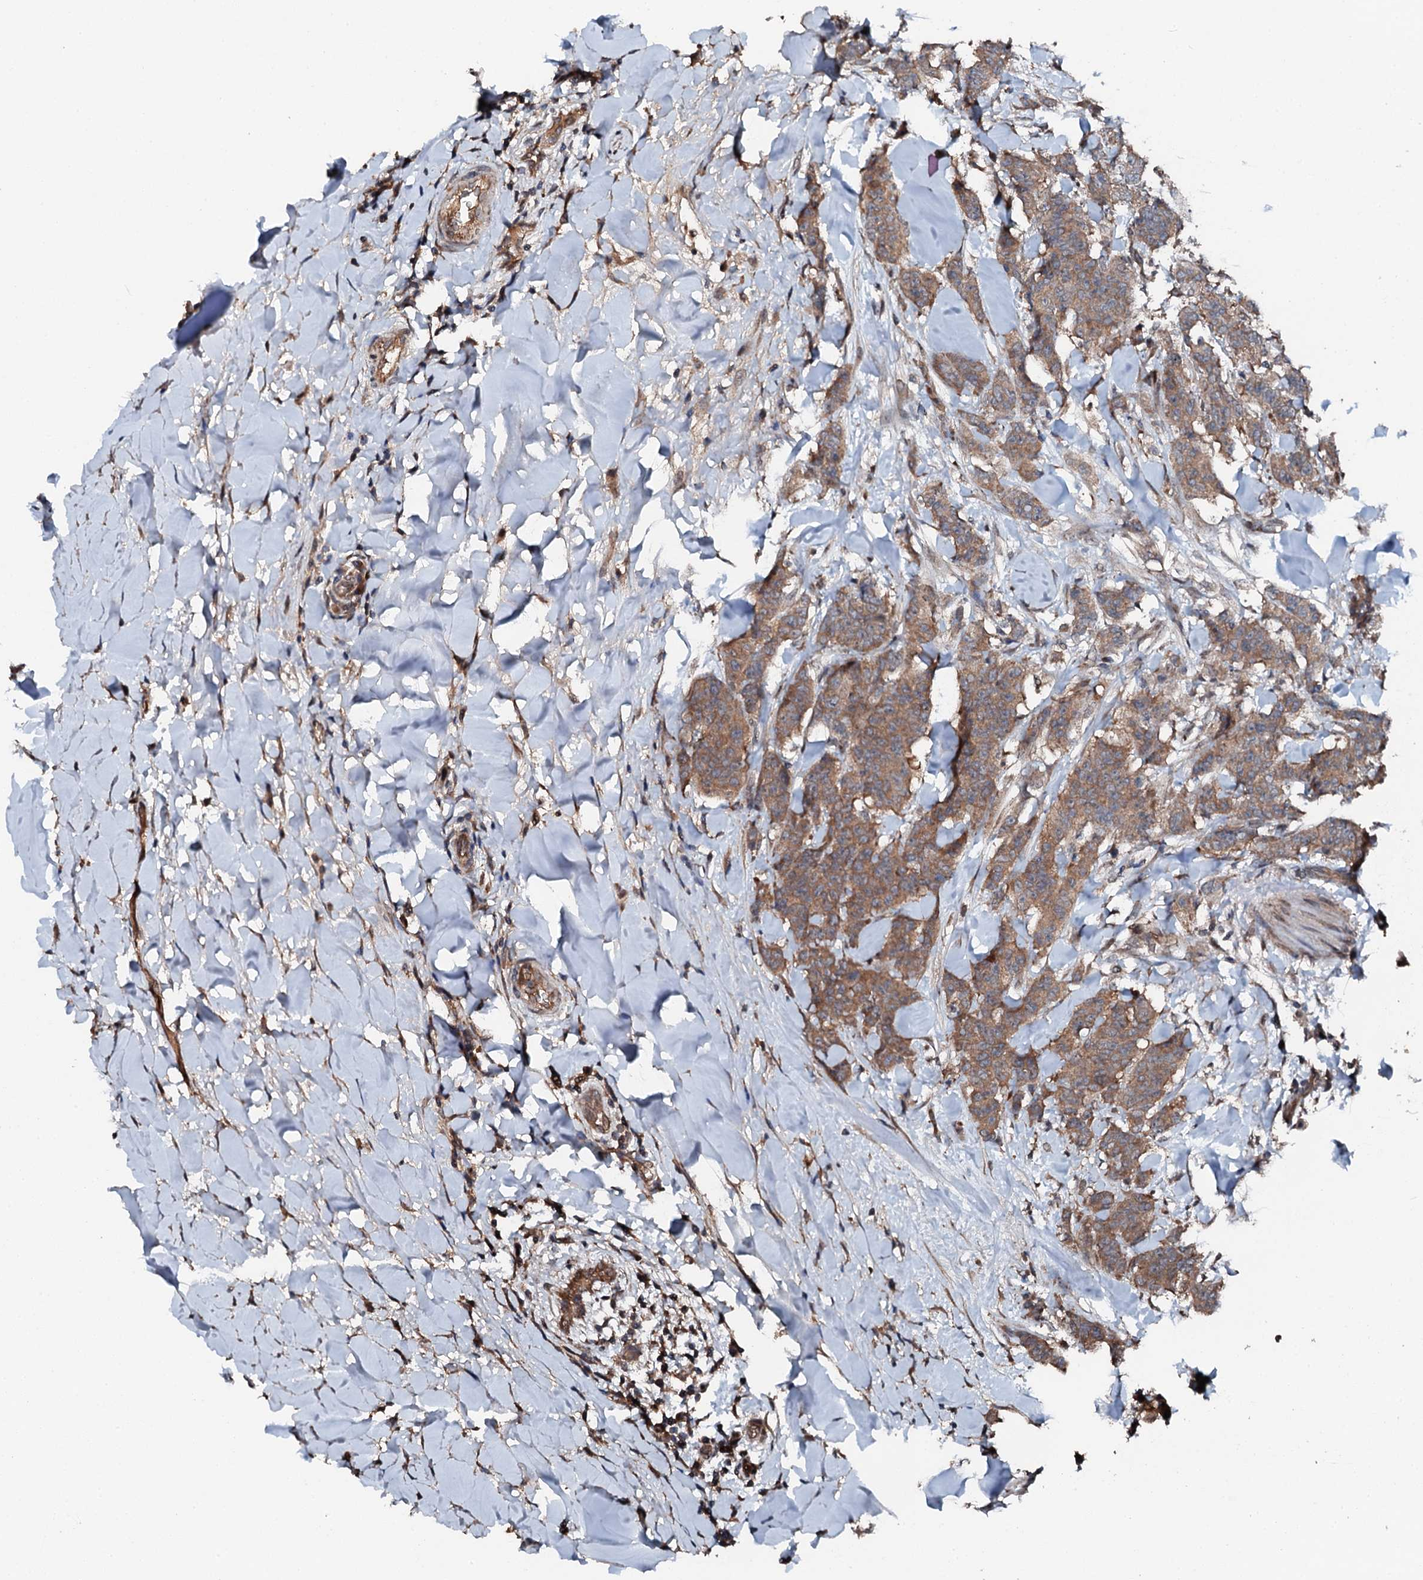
{"staining": {"intensity": "moderate", "quantity": ">75%", "location": "cytoplasmic/membranous,nuclear"}, "tissue": "breast cancer", "cell_type": "Tumor cells", "image_type": "cancer", "snomed": [{"axis": "morphology", "description": "Duct carcinoma"}, {"axis": "topography", "description": "Breast"}], "caption": "Breast cancer stained with a brown dye exhibits moderate cytoplasmic/membranous and nuclear positive staining in about >75% of tumor cells.", "gene": "FLYWCH1", "patient": {"sex": "female", "age": 40}}